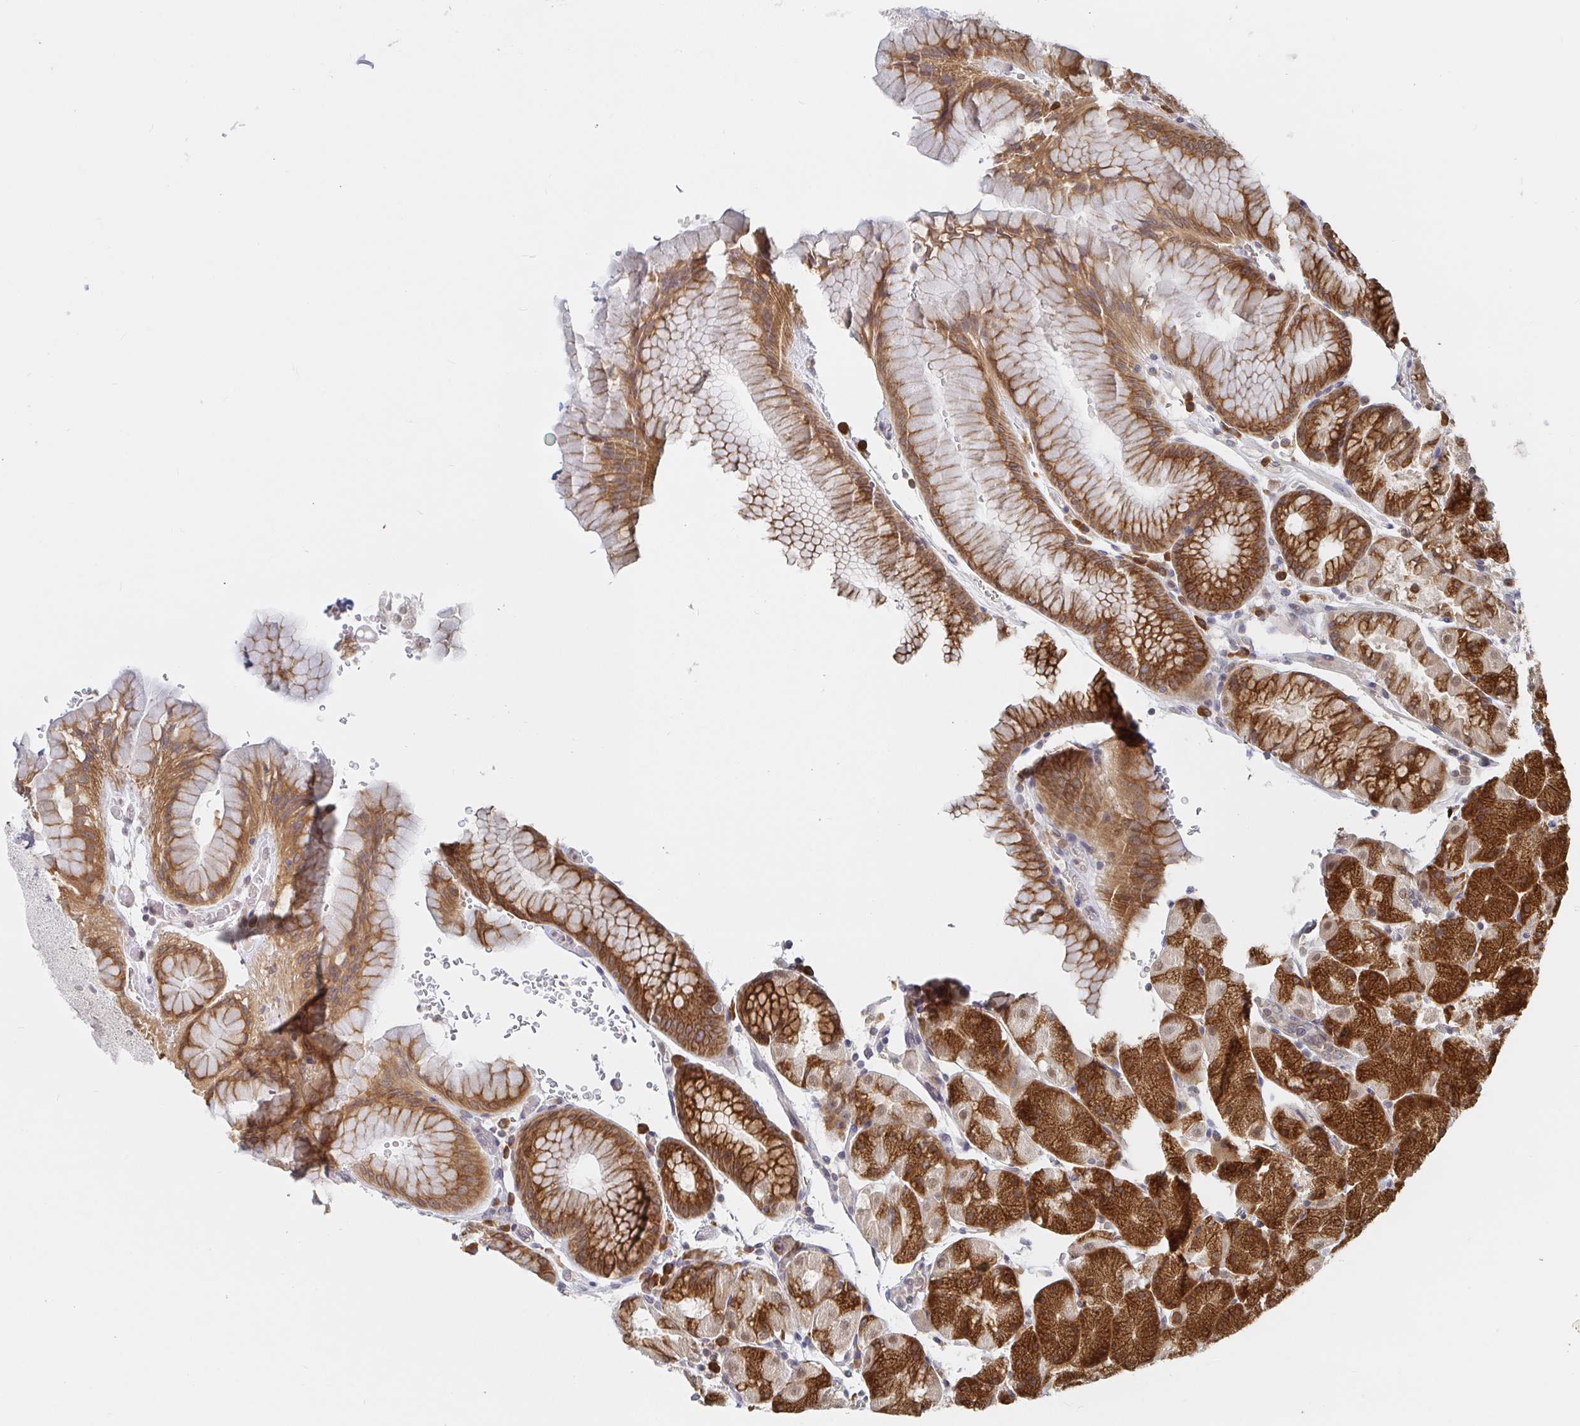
{"staining": {"intensity": "strong", "quantity": ">75%", "location": "cytoplasmic/membranous"}, "tissue": "stomach", "cell_type": "Glandular cells", "image_type": "normal", "snomed": [{"axis": "morphology", "description": "Normal tissue, NOS"}, {"axis": "topography", "description": "Stomach, upper"}, {"axis": "topography", "description": "Stomach"}], "caption": "Immunohistochemical staining of unremarkable human stomach exhibits >75% levels of strong cytoplasmic/membranous protein positivity in approximately >75% of glandular cells.", "gene": "ALG1L2", "patient": {"sex": "male", "age": 76}}